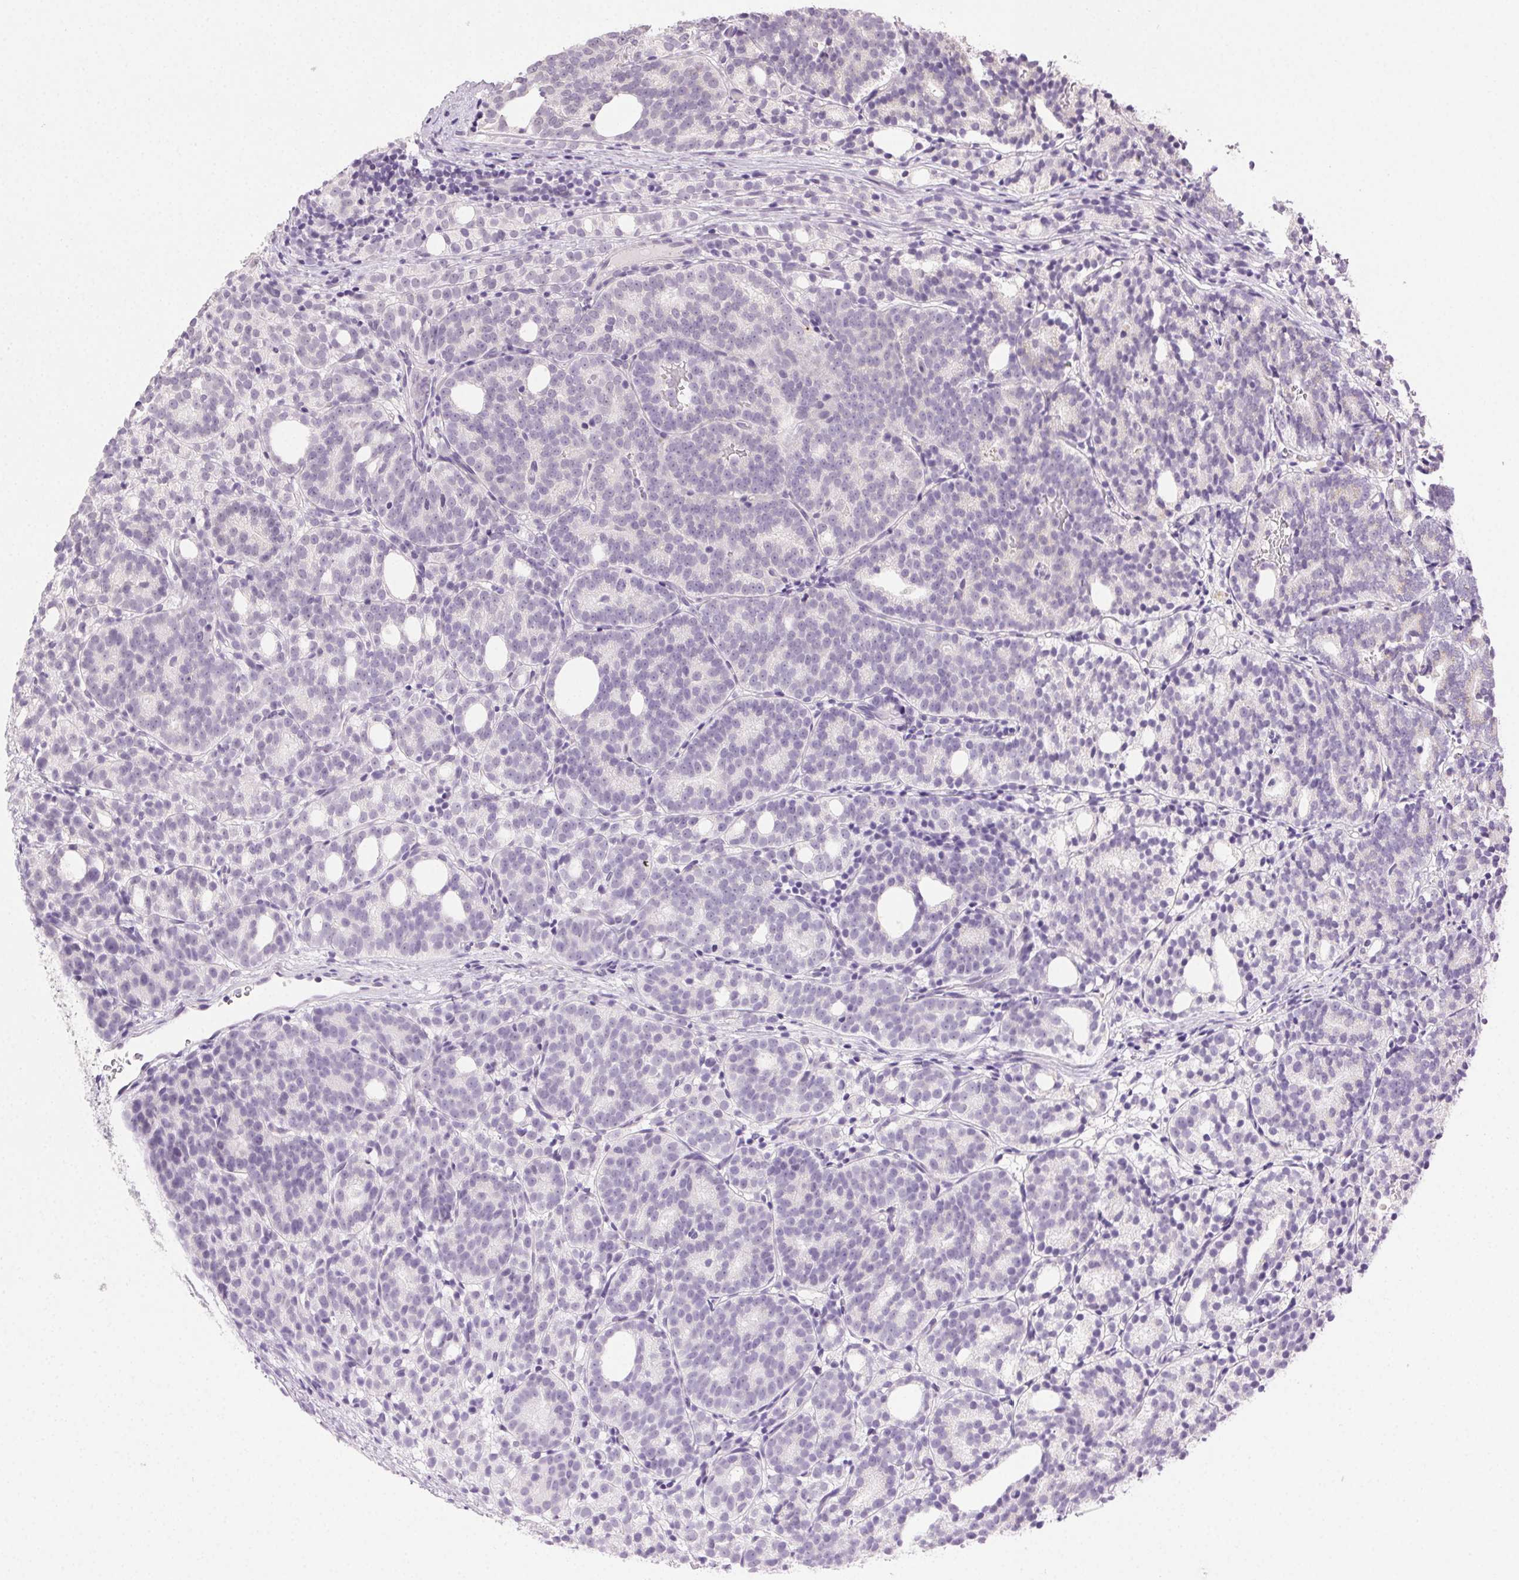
{"staining": {"intensity": "negative", "quantity": "none", "location": "none"}, "tissue": "prostate cancer", "cell_type": "Tumor cells", "image_type": "cancer", "snomed": [{"axis": "morphology", "description": "Adenocarcinoma, High grade"}, {"axis": "topography", "description": "Prostate"}], "caption": "There is no significant staining in tumor cells of prostate cancer.", "gene": "CLDN10", "patient": {"sex": "male", "age": 53}}